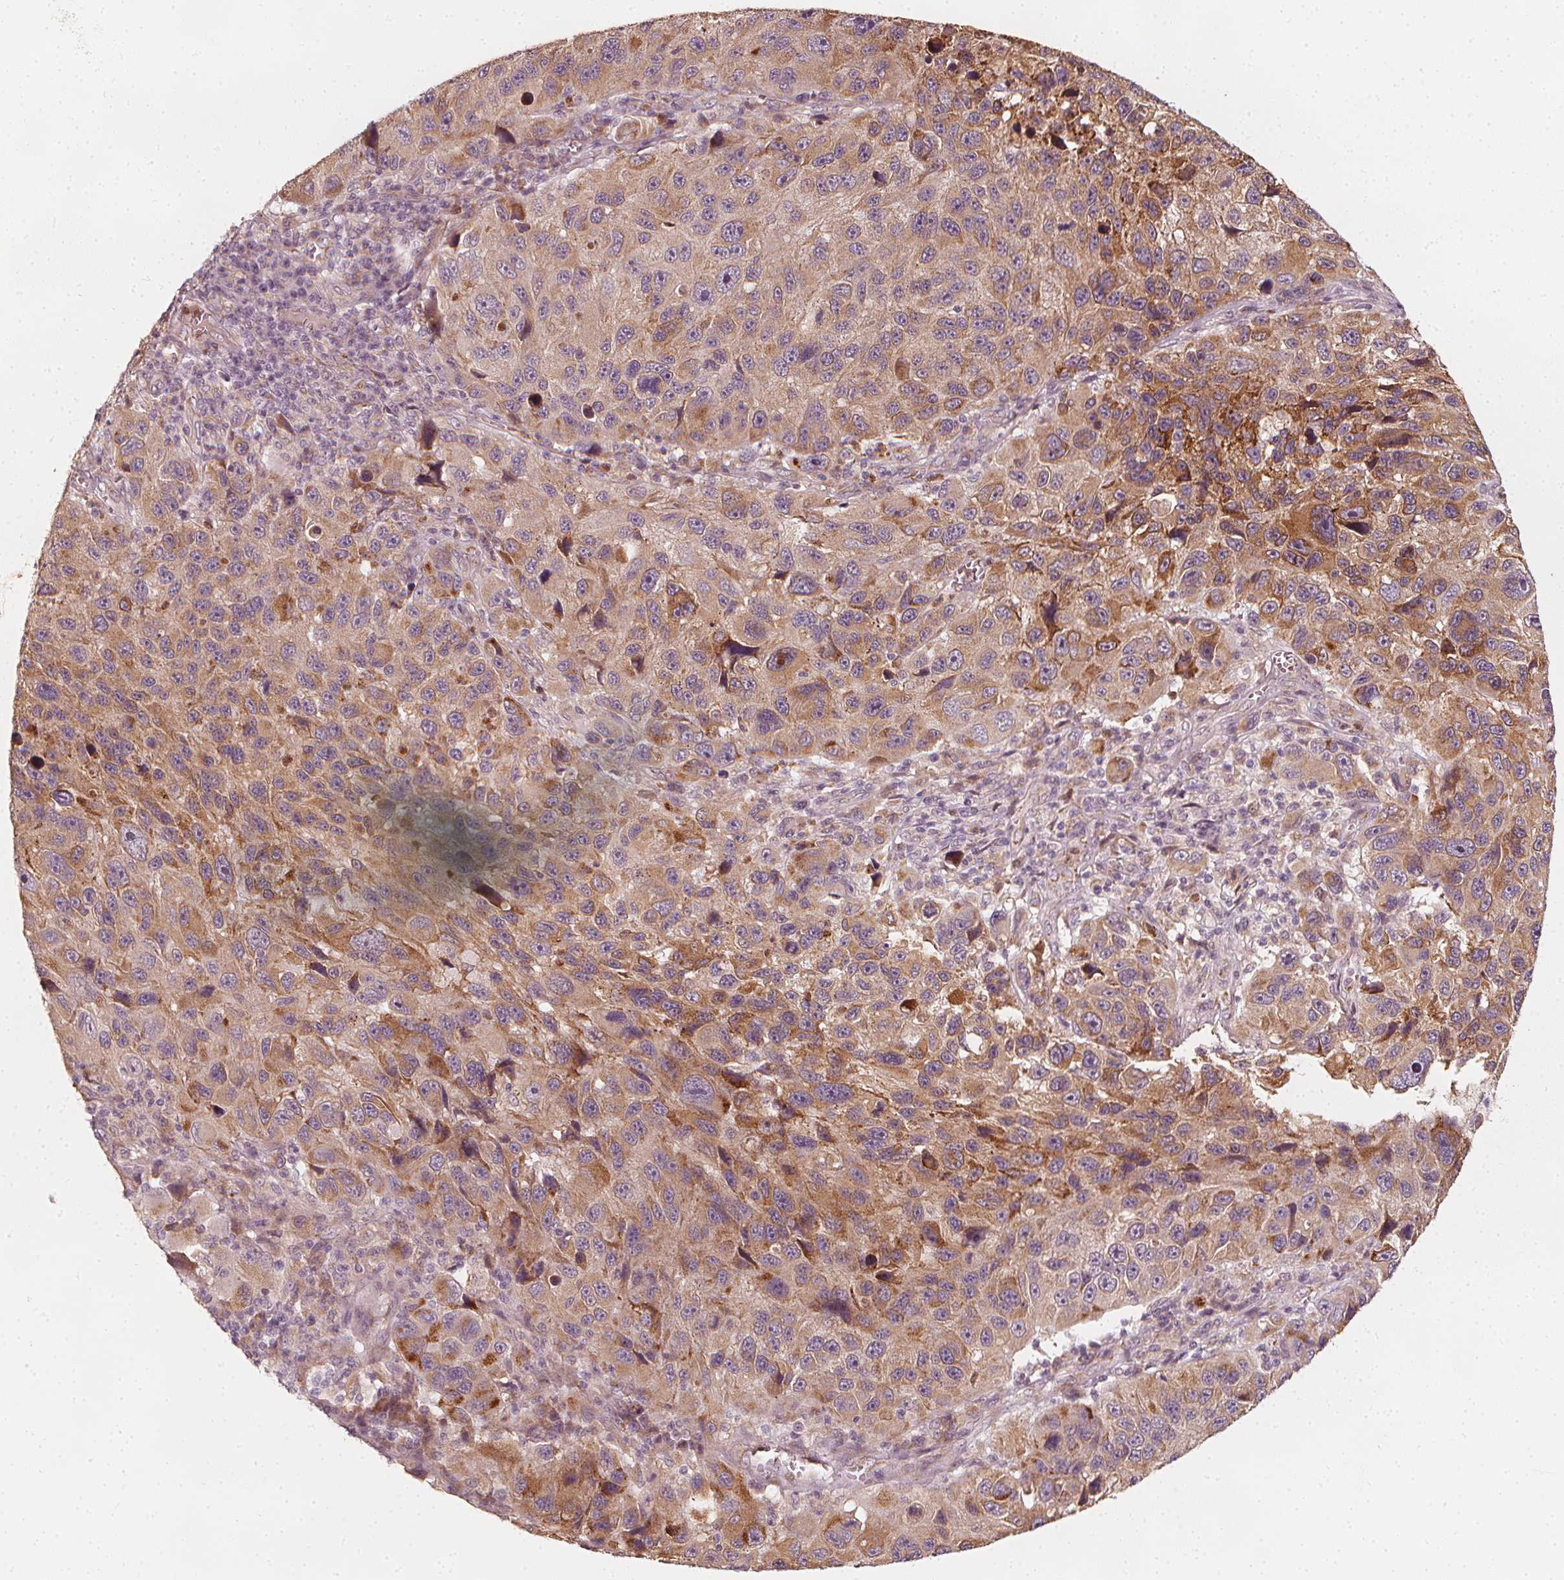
{"staining": {"intensity": "moderate", "quantity": ">75%", "location": "cytoplasmic/membranous"}, "tissue": "melanoma", "cell_type": "Tumor cells", "image_type": "cancer", "snomed": [{"axis": "morphology", "description": "Malignant melanoma, NOS"}, {"axis": "topography", "description": "Skin"}], "caption": "Immunohistochemical staining of human melanoma shows medium levels of moderate cytoplasmic/membranous expression in about >75% of tumor cells.", "gene": "NPC1L1", "patient": {"sex": "male", "age": 53}}